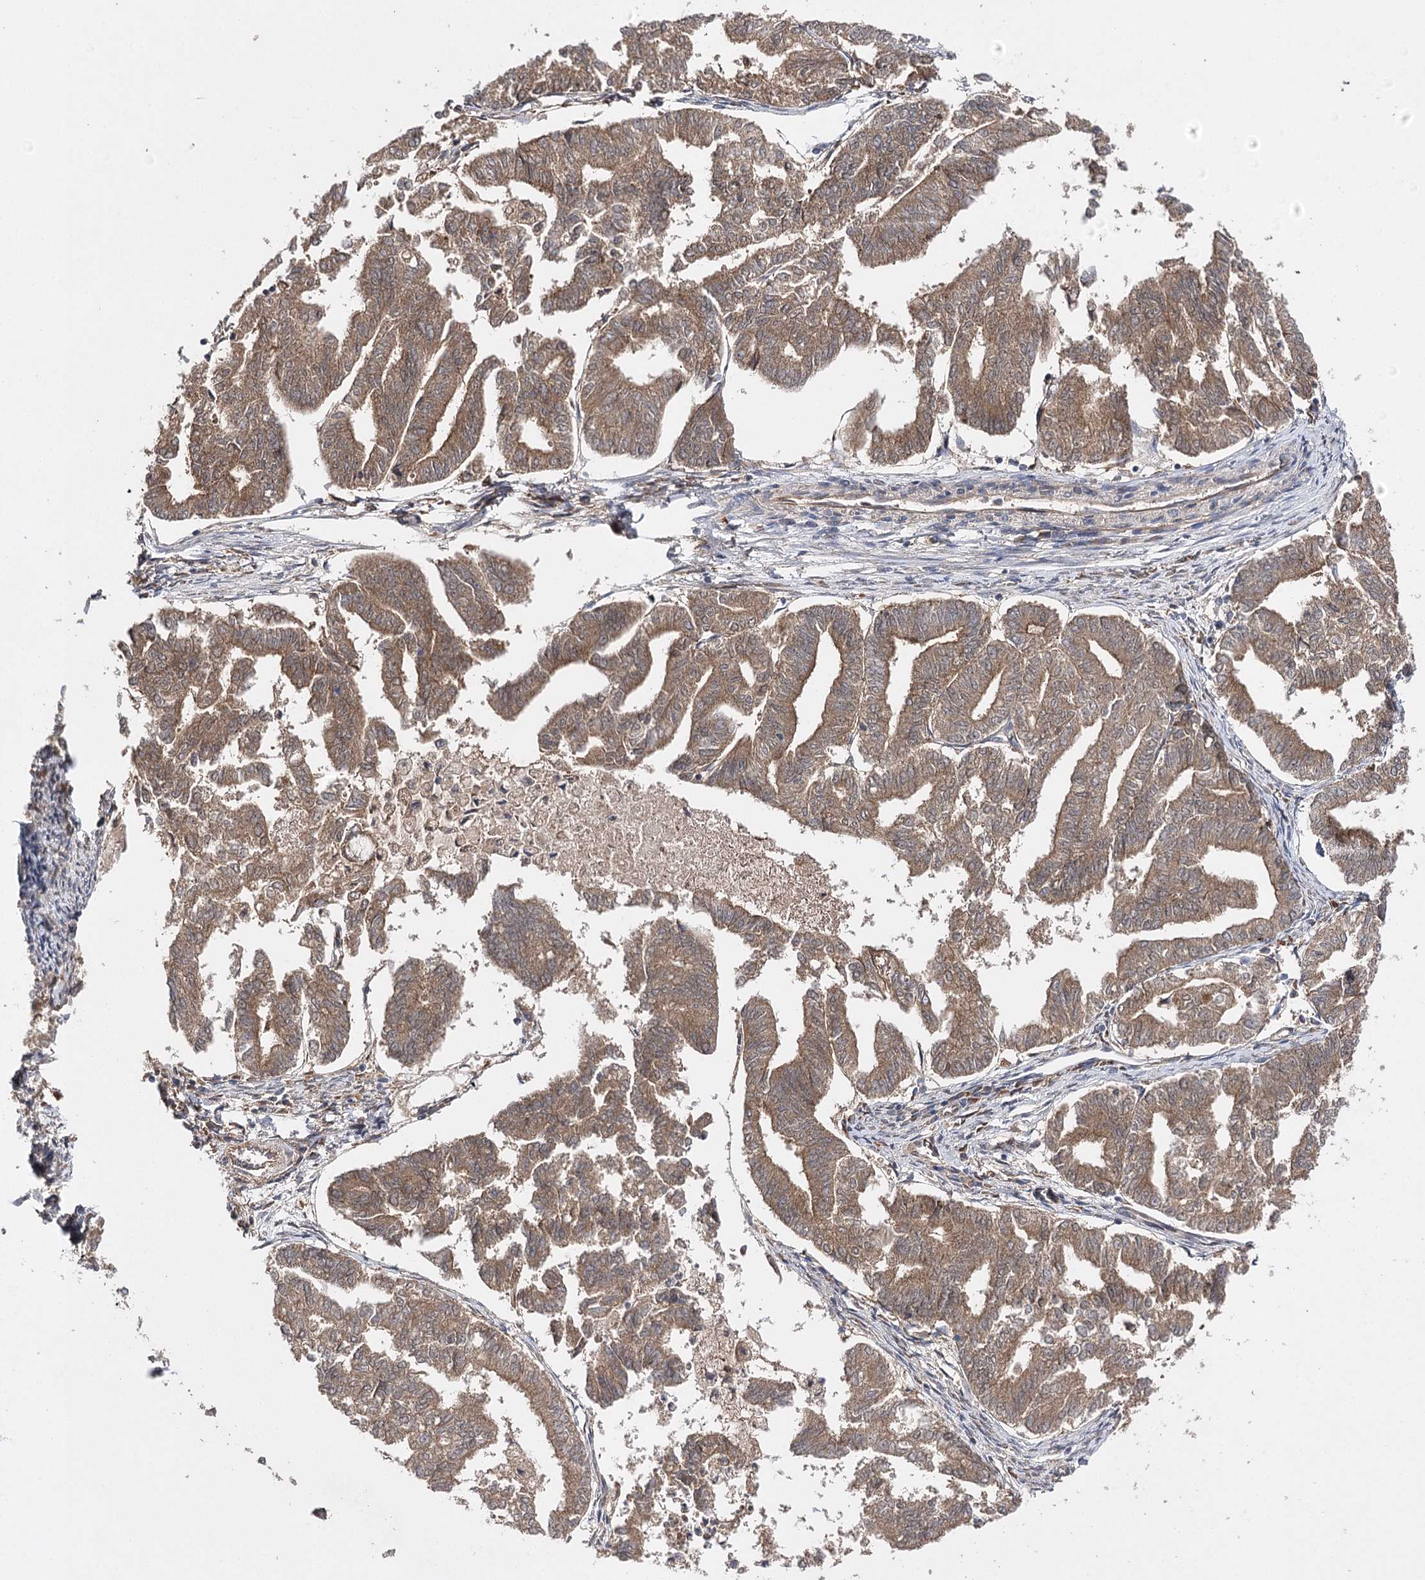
{"staining": {"intensity": "moderate", "quantity": ">75%", "location": "cytoplasmic/membranous"}, "tissue": "endometrial cancer", "cell_type": "Tumor cells", "image_type": "cancer", "snomed": [{"axis": "morphology", "description": "Adenocarcinoma, NOS"}, {"axis": "topography", "description": "Endometrium"}], "caption": "Immunohistochemistry (IHC) (DAB (3,3'-diaminobenzidine)) staining of endometrial adenocarcinoma demonstrates moderate cytoplasmic/membranous protein staining in about >75% of tumor cells.", "gene": "BCR", "patient": {"sex": "female", "age": 79}}